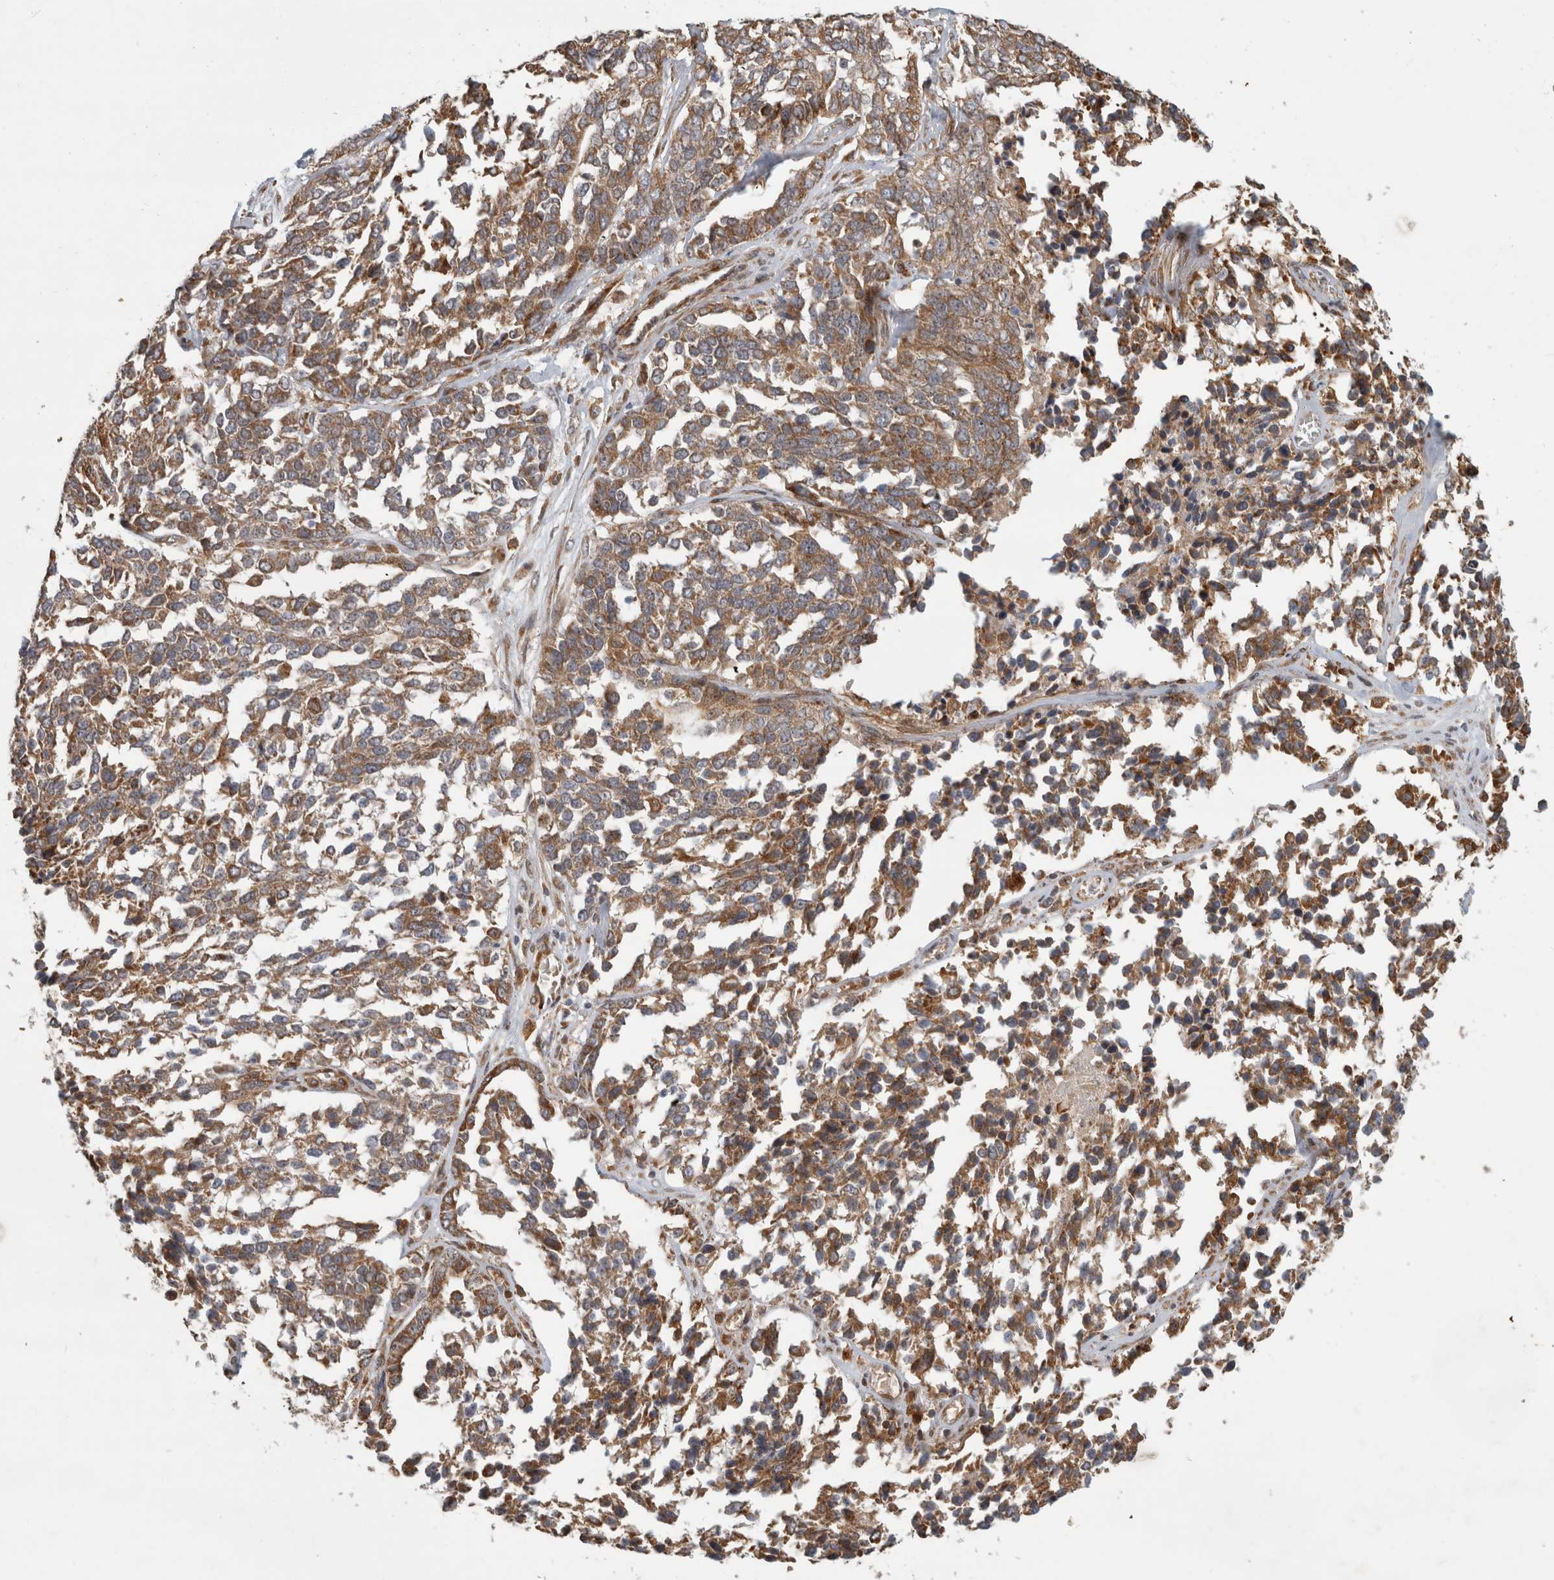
{"staining": {"intensity": "moderate", "quantity": ">75%", "location": "cytoplasmic/membranous"}, "tissue": "ovarian cancer", "cell_type": "Tumor cells", "image_type": "cancer", "snomed": [{"axis": "morphology", "description": "Cystadenocarcinoma, serous, NOS"}, {"axis": "topography", "description": "Ovary"}], "caption": "The micrograph shows a brown stain indicating the presence of a protein in the cytoplasmic/membranous of tumor cells in serous cystadenocarcinoma (ovarian).", "gene": "TUBD1", "patient": {"sex": "female", "age": 44}}